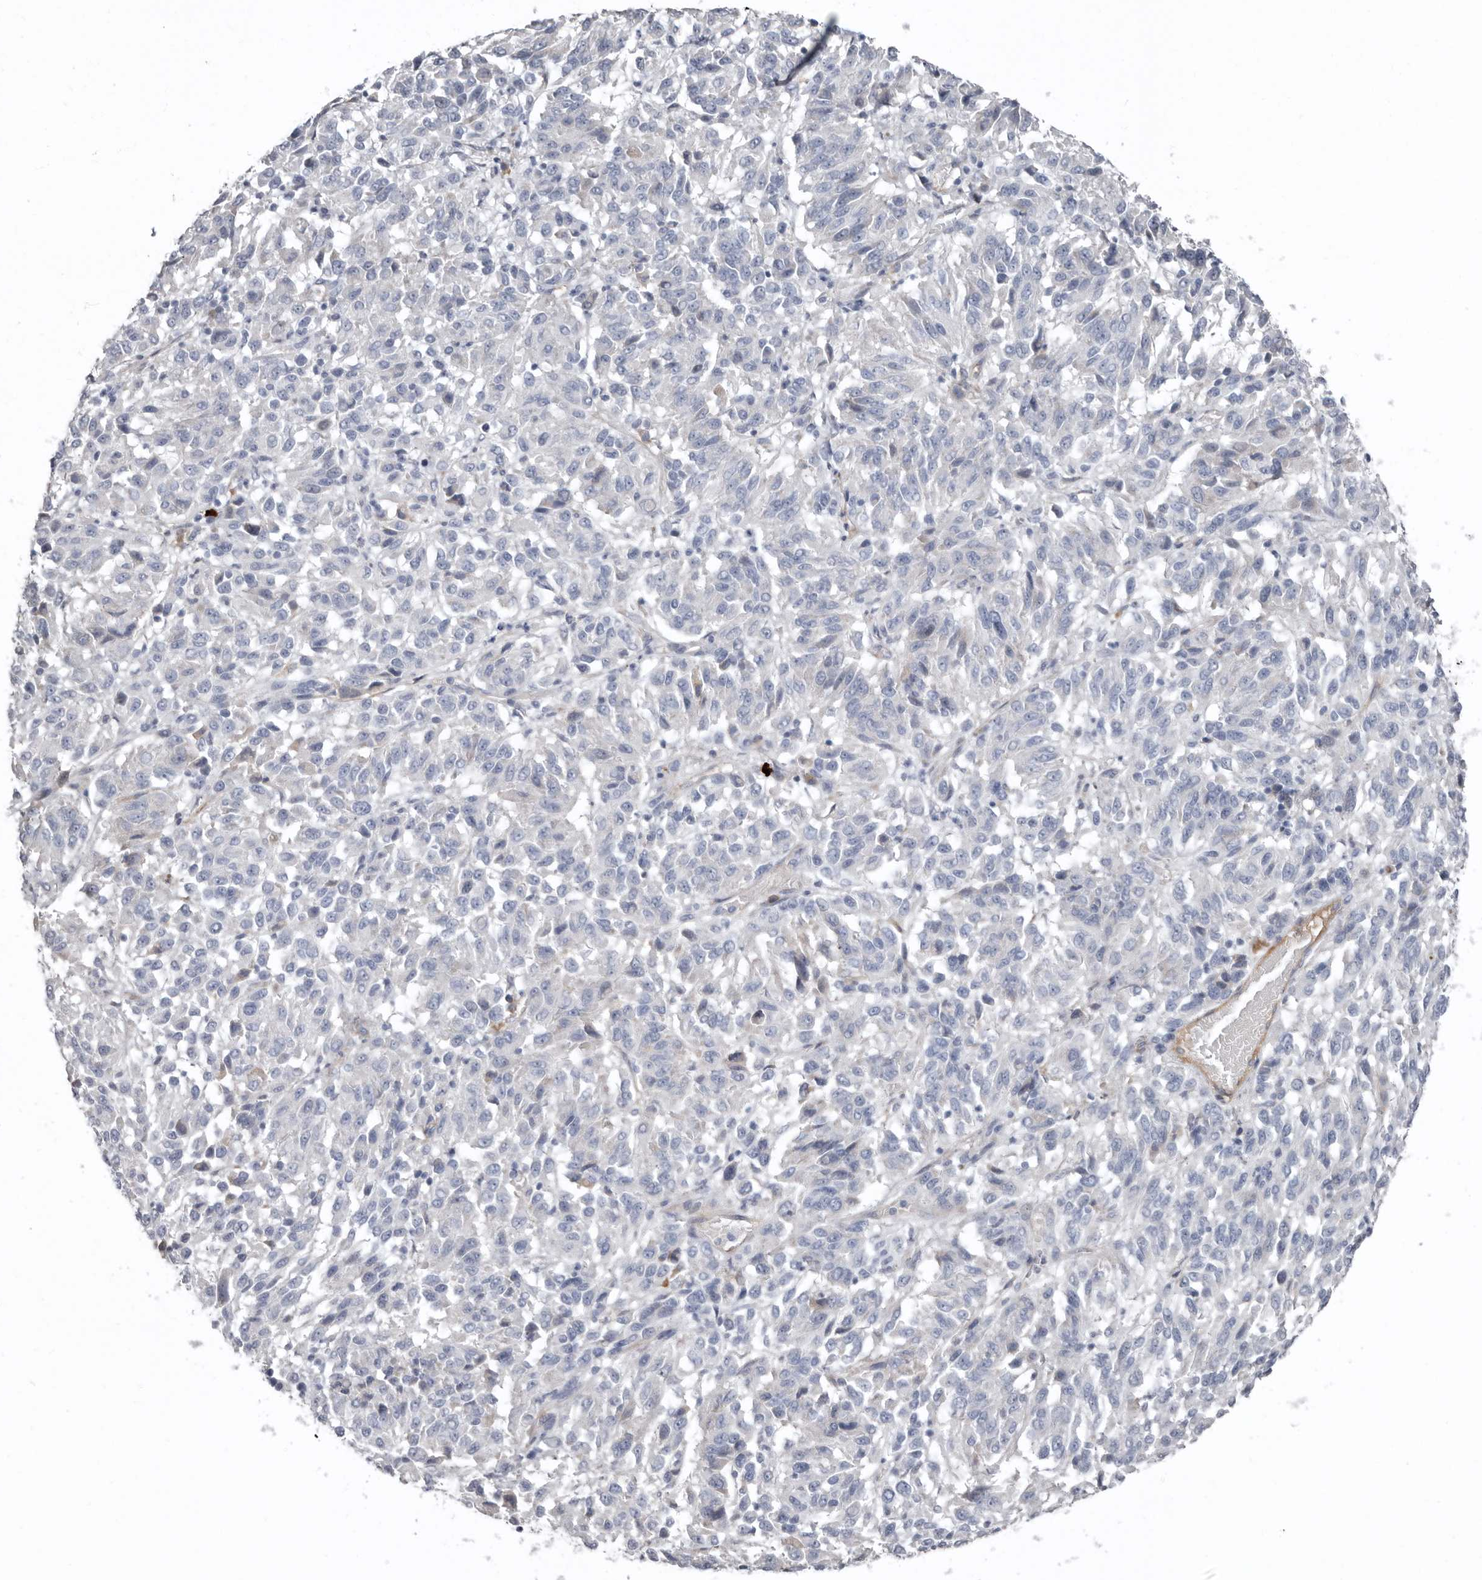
{"staining": {"intensity": "negative", "quantity": "none", "location": "none"}, "tissue": "melanoma", "cell_type": "Tumor cells", "image_type": "cancer", "snomed": [{"axis": "morphology", "description": "Malignant melanoma, NOS"}, {"axis": "topography", "description": "Skin"}], "caption": "DAB (3,3'-diaminobenzidine) immunohistochemical staining of malignant melanoma displays no significant staining in tumor cells.", "gene": "ZNF114", "patient": {"sex": "female", "age": 82}}